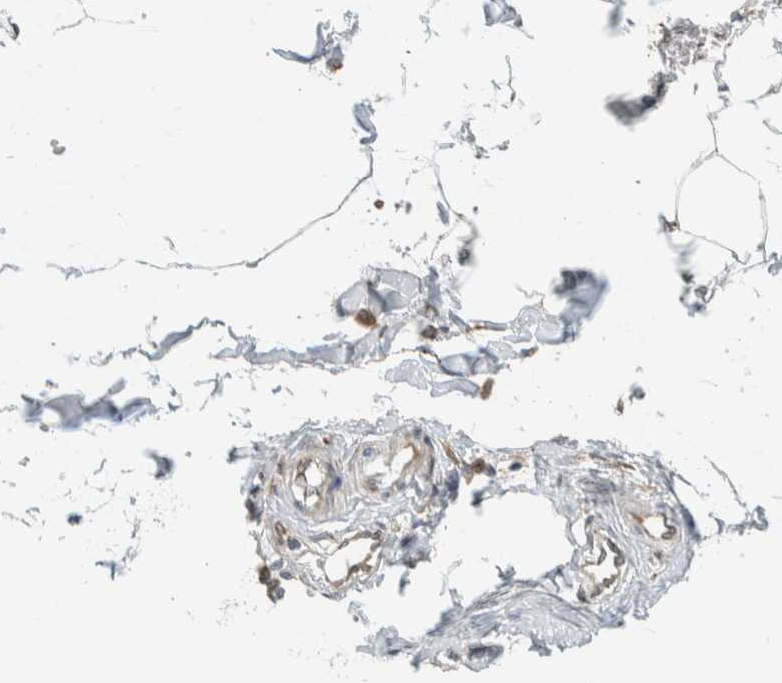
{"staining": {"intensity": "negative", "quantity": "none", "location": "none"}, "tissue": "adipose tissue", "cell_type": "Adipocytes", "image_type": "normal", "snomed": [{"axis": "morphology", "description": "Normal tissue, NOS"}, {"axis": "morphology", "description": "Adenocarcinoma, NOS"}, {"axis": "topography", "description": "Colon"}, {"axis": "topography", "description": "Peripheral nerve tissue"}], "caption": "An immunohistochemistry (IHC) histopathology image of normal adipose tissue is shown. There is no staining in adipocytes of adipose tissue. The staining was performed using DAB (3,3'-diaminobenzidine) to visualize the protein expression in brown, while the nuclei were stained in blue with hematoxylin (Magnification: 20x).", "gene": "ITPRID1", "patient": {"sex": "male", "age": 14}}